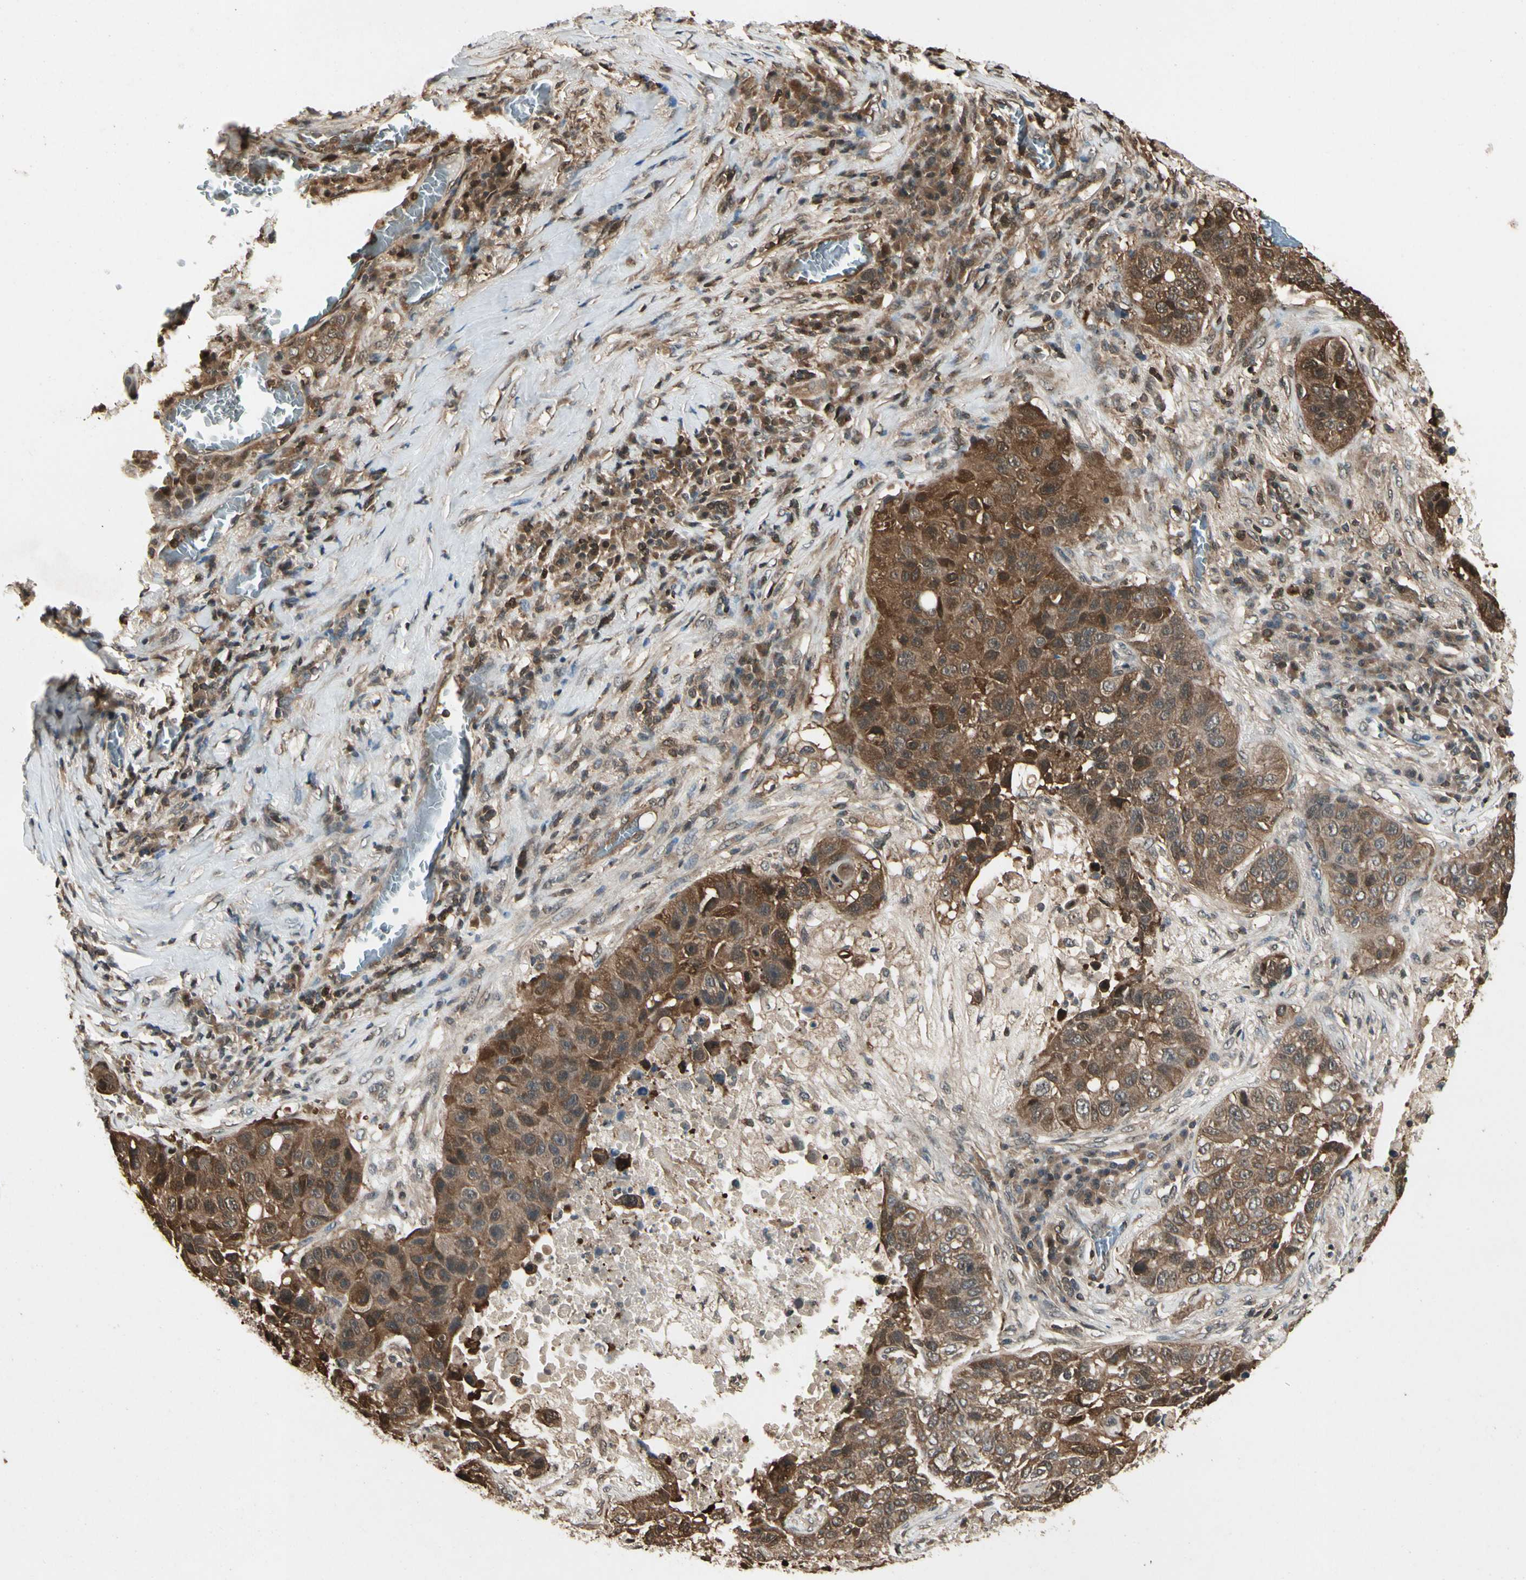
{"staining": {"intensity": "moderate", "quantity": ">75%", "location": "cytoplasmic/membranous"}, "tissue": "lung cancer", "cell_type": "Tumor cells", "image_type": "cancer", "snomed": [{"axis": "morphology", "description": "Squamous cell carcinoma, NOS"}, {"axis": "topography", "description": "Lung"}], "caption": "A brown stain shows moderate cytoplasmic/membranous staining of a protein in lung cancer tumor cells.", "gene": "YWHAQ", "patient": {"sex": "male", "age": 57}}